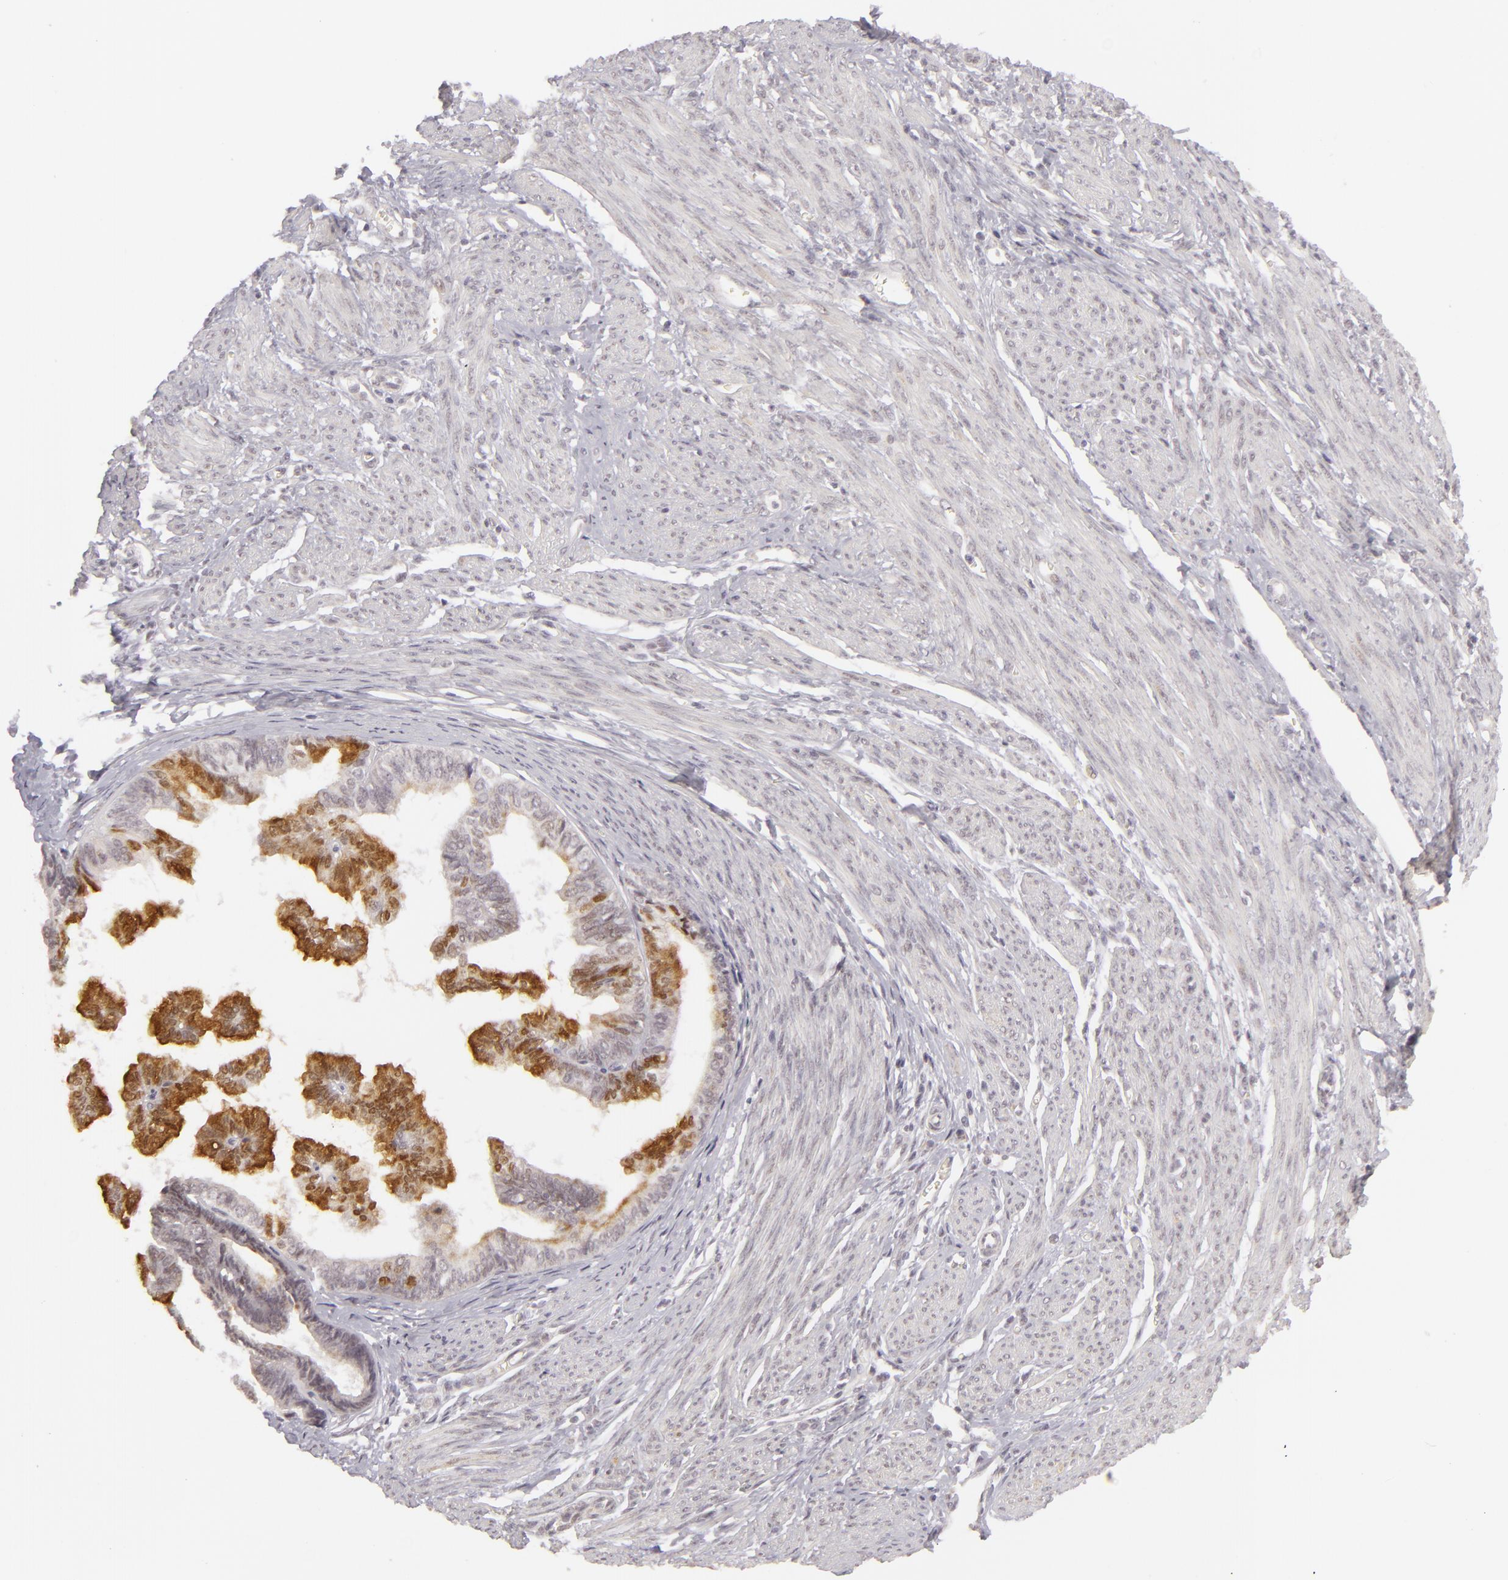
{"staining": {"intensity": "moderate", "quantity": "<25%", "location": "cytoplasmic/membranous"}, "tissue": "endometrial cancer", "cell_type": "Tumor cells", "image_type": "cancer", "snomed": [{"axis": "morphology", "description": "Adenocarcinoma, NOS"}, {"axis": "topography", "description": "Endometrium"}], "caption": "A micrograph of human endometrial cancer stained for a protein demonstrates moderate cytoplasmic/membranous brown staining in tumor cells. The protein of interest is shown in brown color, while the nuclei are stained blue.", "gene": "SIX1", "patient": {"sex": "female", "age": 75}}